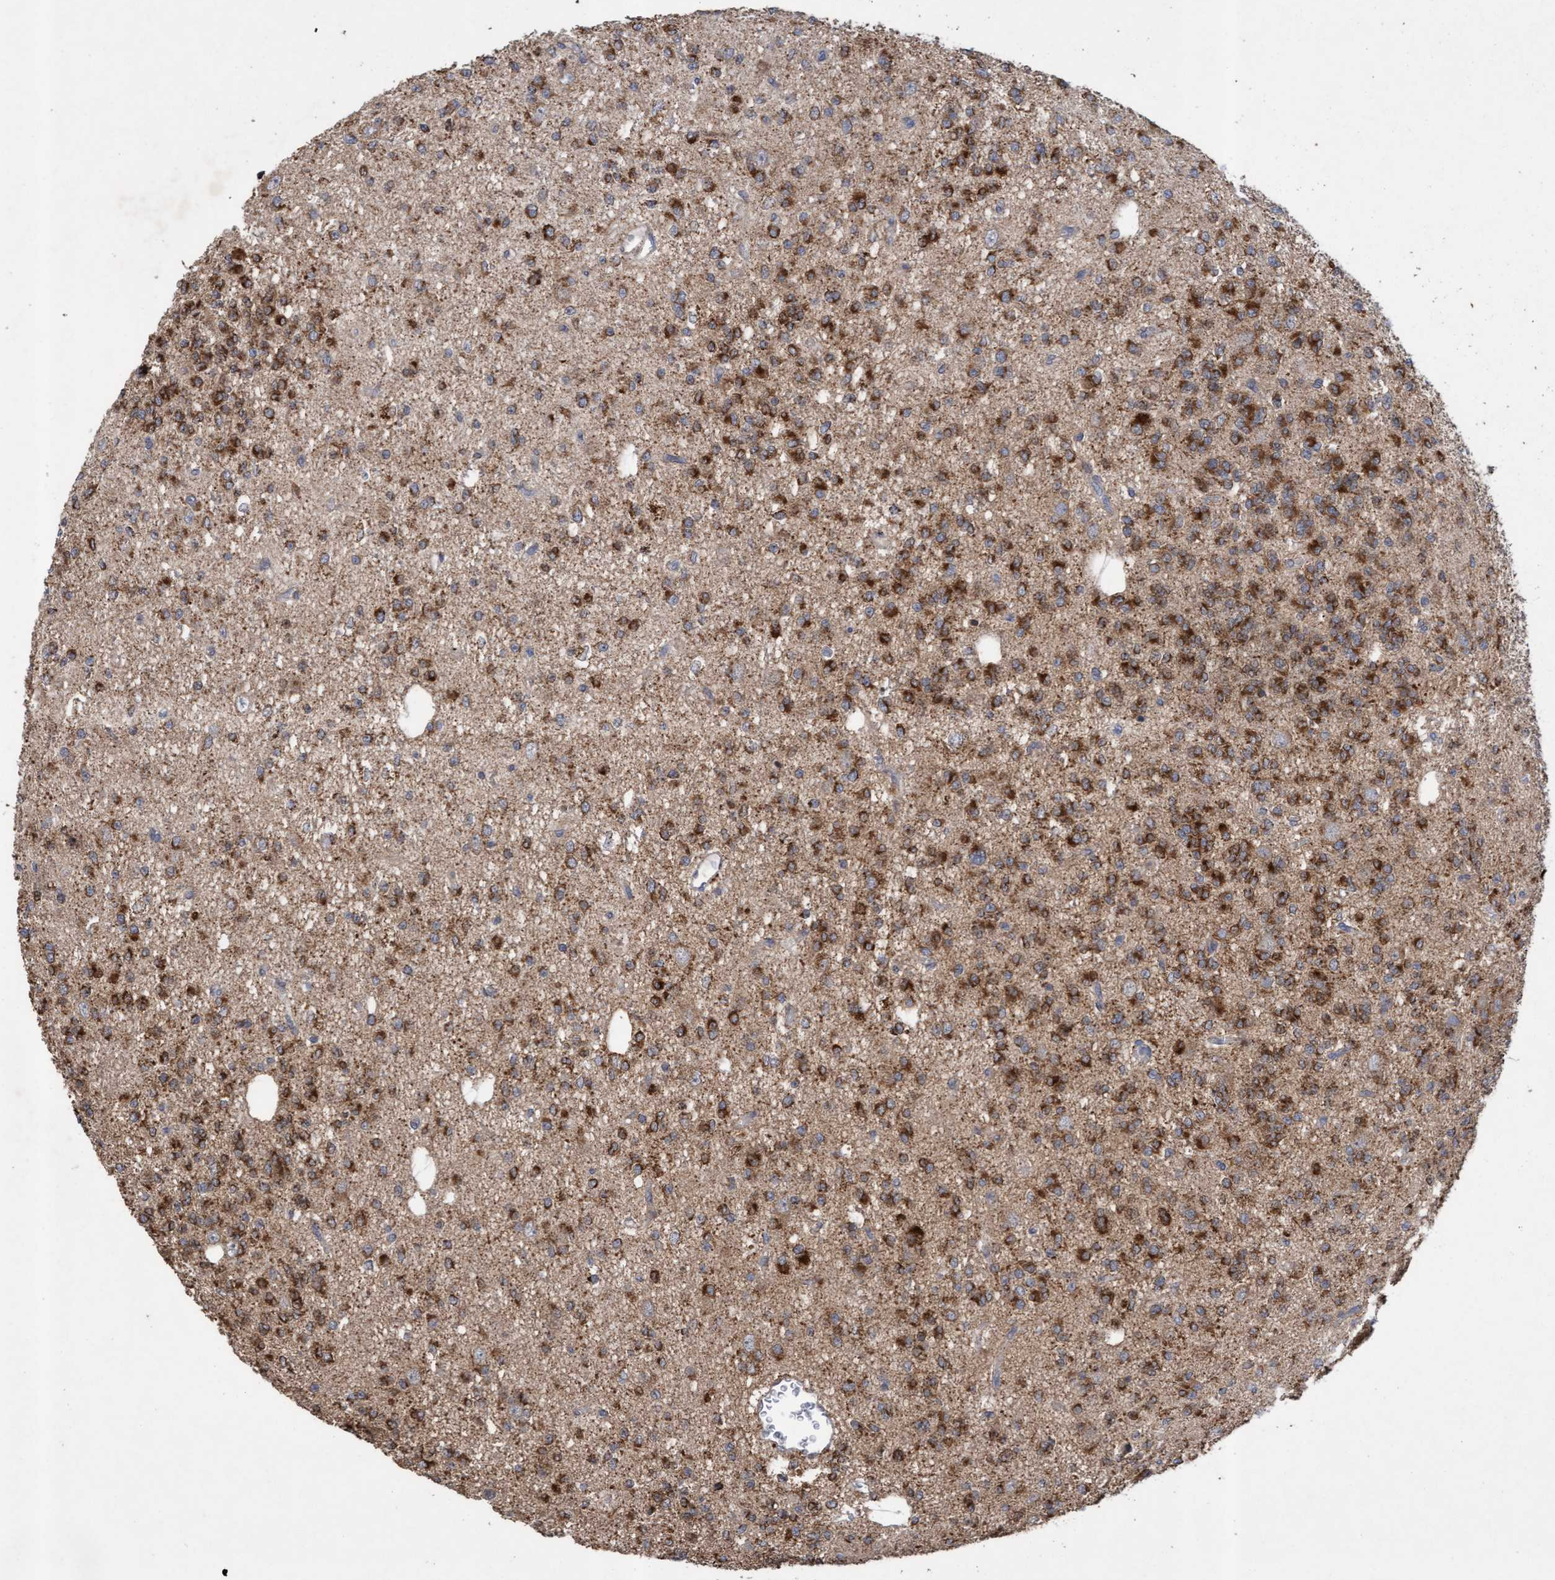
{"staining": {"intensity": "strong", "quantity": "25%-75%", "location": "cytoplasmic/membranous"}, "tissue": "glioma", "cell_type": "Tumor cells", "image_type": "cancer", "snomed": [{"axis": "morphology", "description": "Glioma, malignant, Low grade"}, {"axis": "topography", "description": "Brain"}], "caption": "Malignant low-grade glioma was stained to show a protein in brown. There is high levels of strong cytoplasmic/membranous staining in about 25%-75% of tumor cells. (Brightfield microscopy of DAB IHC at high magnification).", "gene": "ATPAF2", "patient": {"sex": "male", "age": 38}}